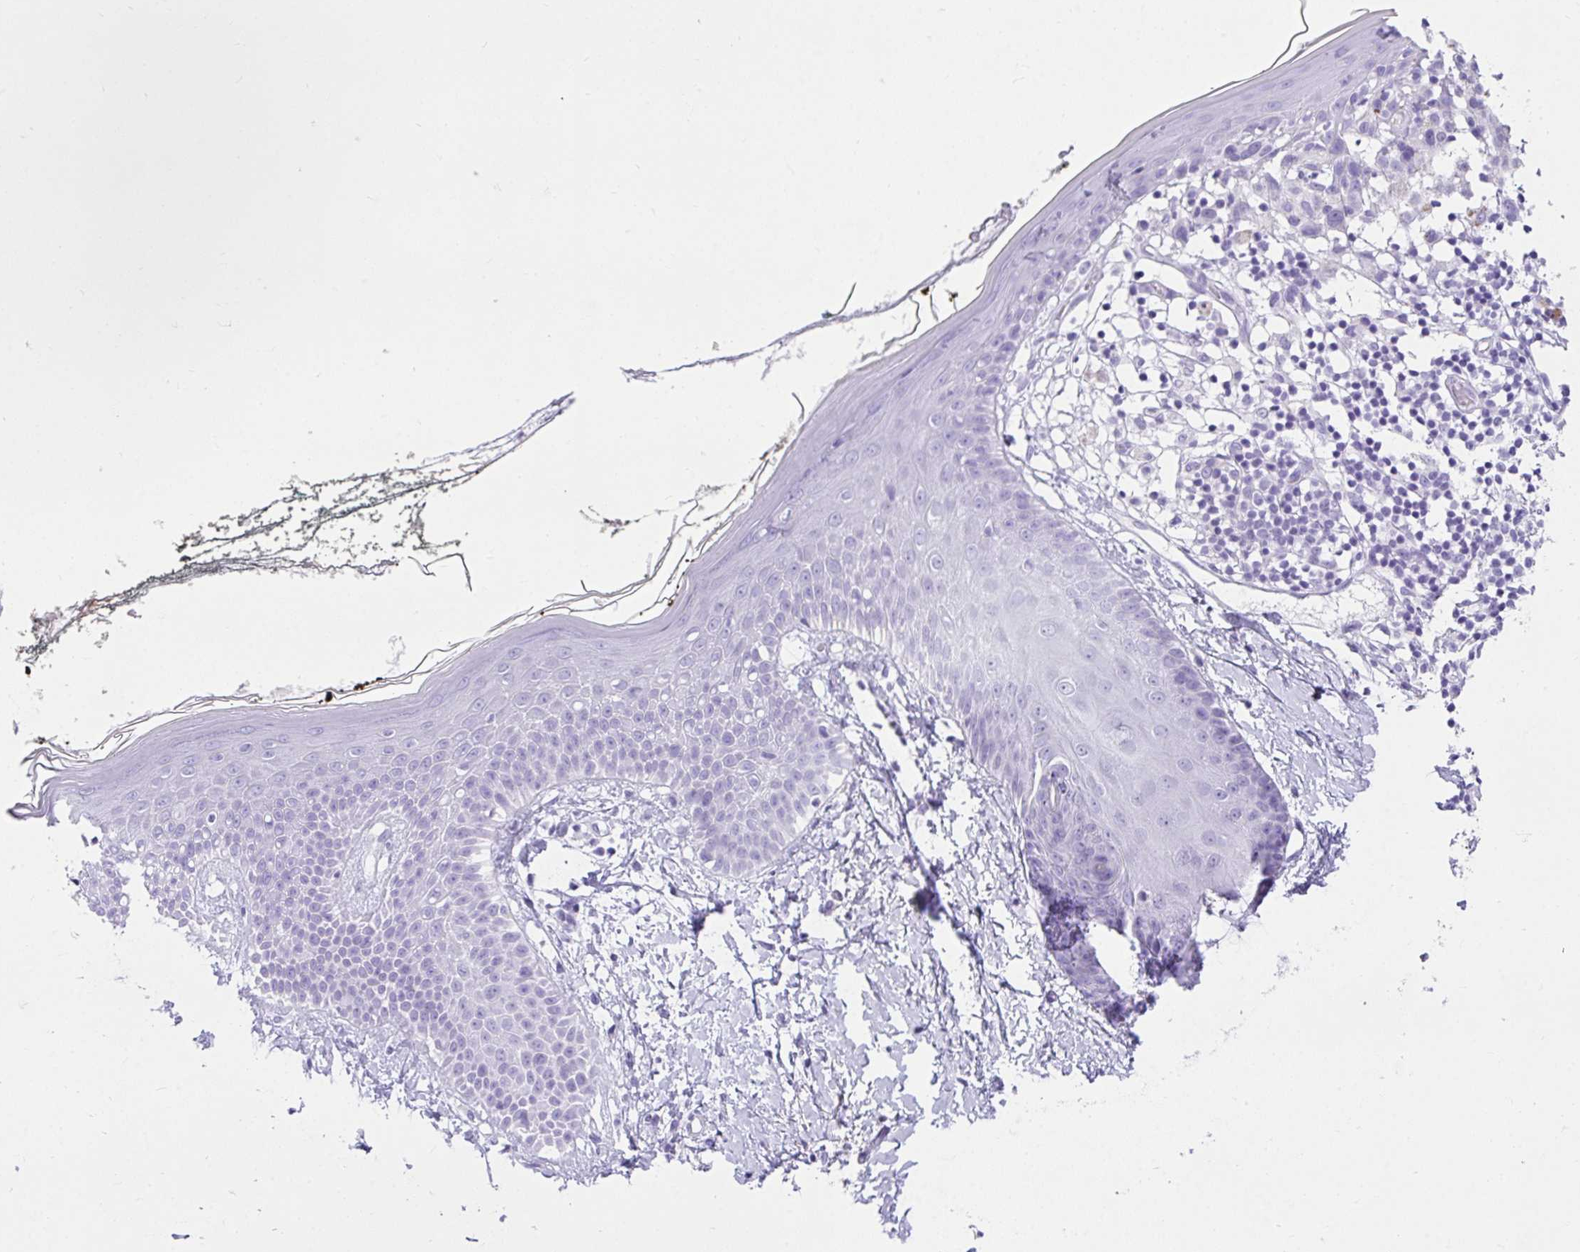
{"staining": {"intensity": "negative", "quantity": "none", "location": "none"}, "tissue": "skin", "cell_type": "Fibroblasts", "image_type": "normal", "snomed": [{"axis": "morphology", "description": "Normal tissue, NOS"}, {"axis": "topography", "description": "Skin"}], "caption": "A high-resolution image shows IHC staining of unremarkable skin, which shows no significant positivity in fibroblasts. (DAB (3,3'-diaminobenzidine) IHC with hematoxylin counter stain).", "gene": "AVIL", "patient": {"sex": "female", "age": 34}}